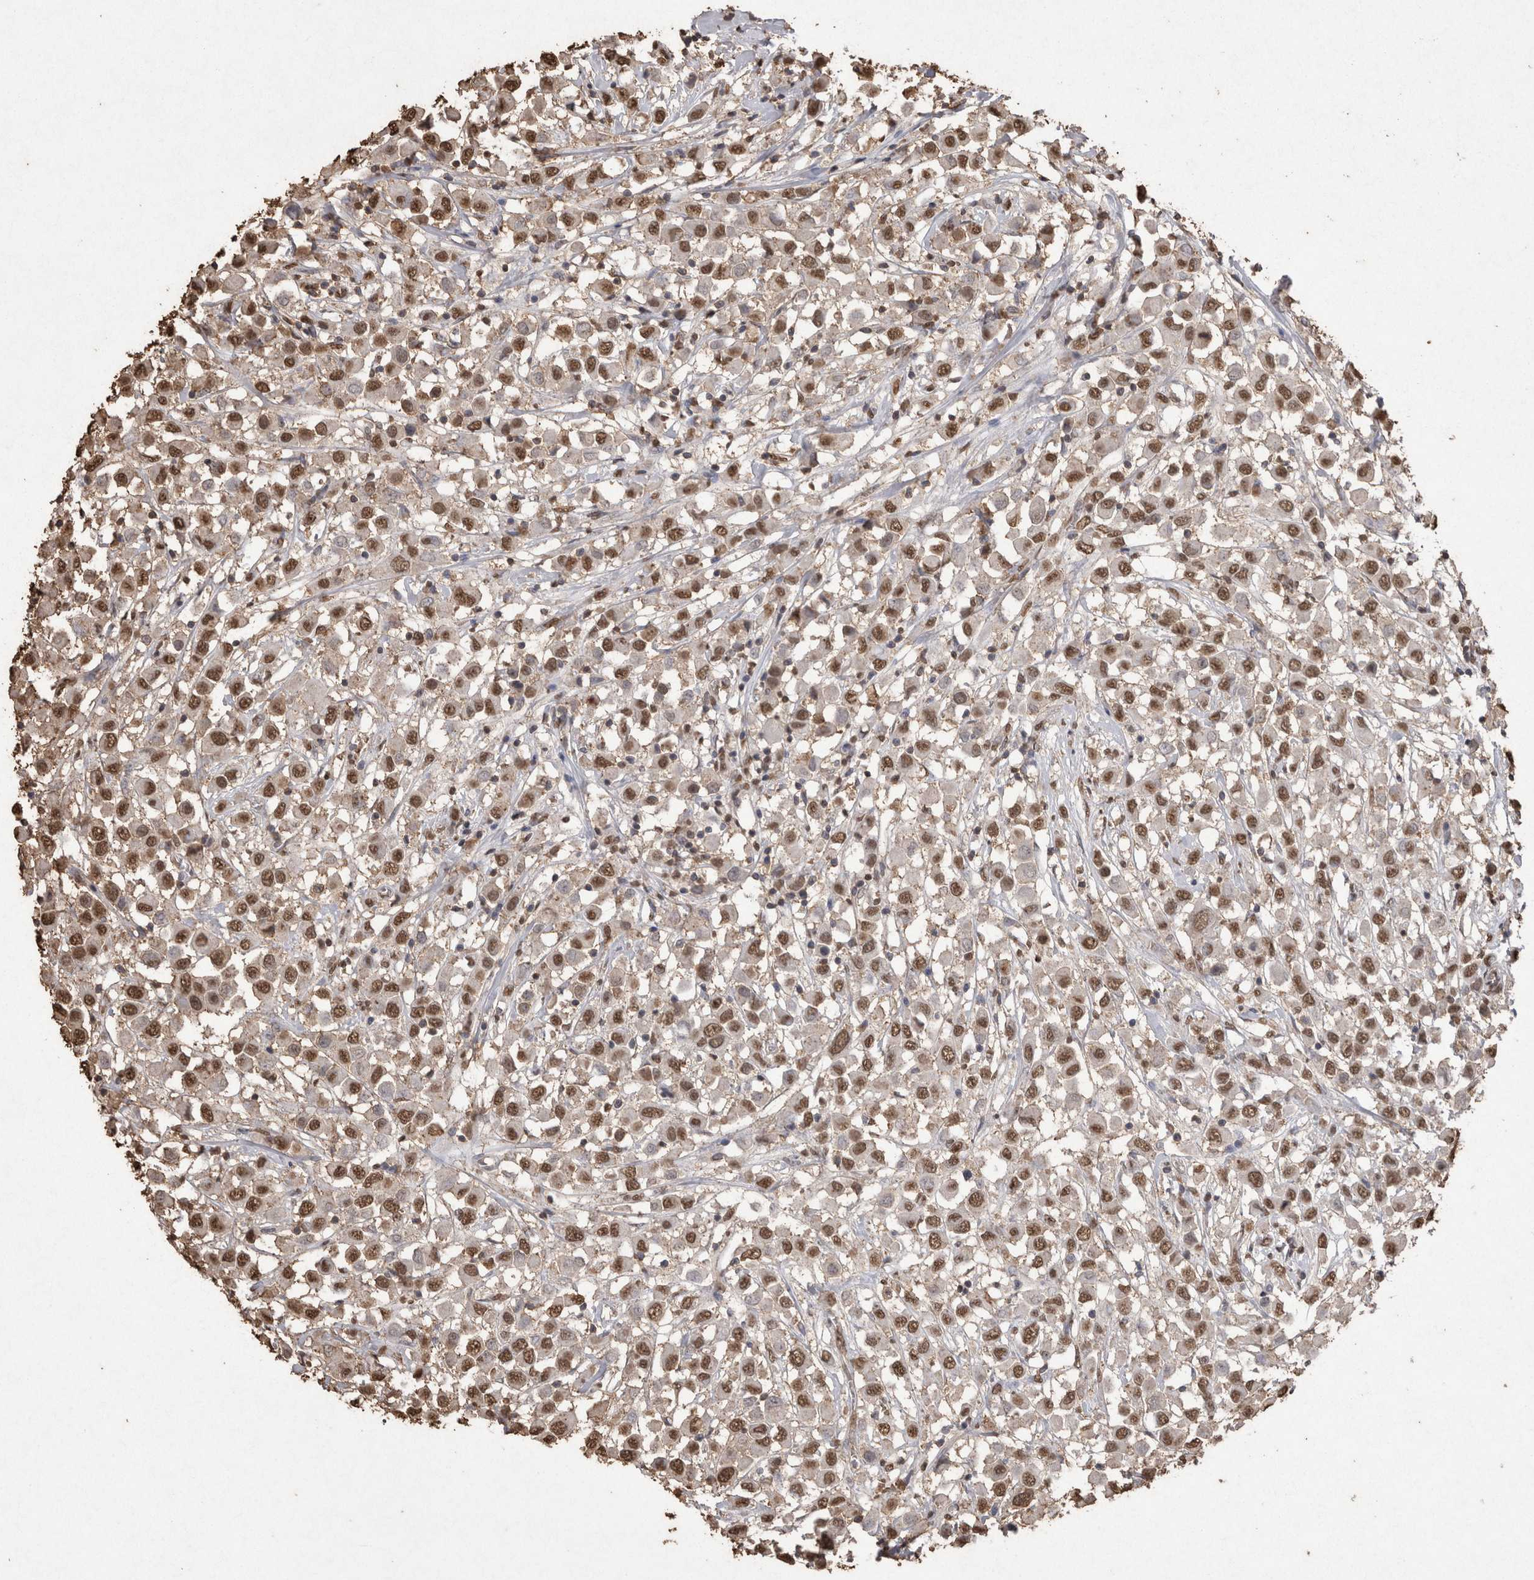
{"staining": {"intensity": "moderate", "quantity": ">75%", "location": "nuclear"}, "tissue": "breast cancer", "cell_type": "Tumor cells", "image_type": "cancer", "snomed": [{"axis": "morphology", "description": "Duct carcinoma"}, {"axis": "topography", "description": "Breast"}], "caption": "Protein staining of breast infiltrating ductal carcinoma tissue shows moderate nuclear staining in about >75% of tumor cells.", "gene": "POU5F1", "patient": {"sex": "female", "age": 61}}